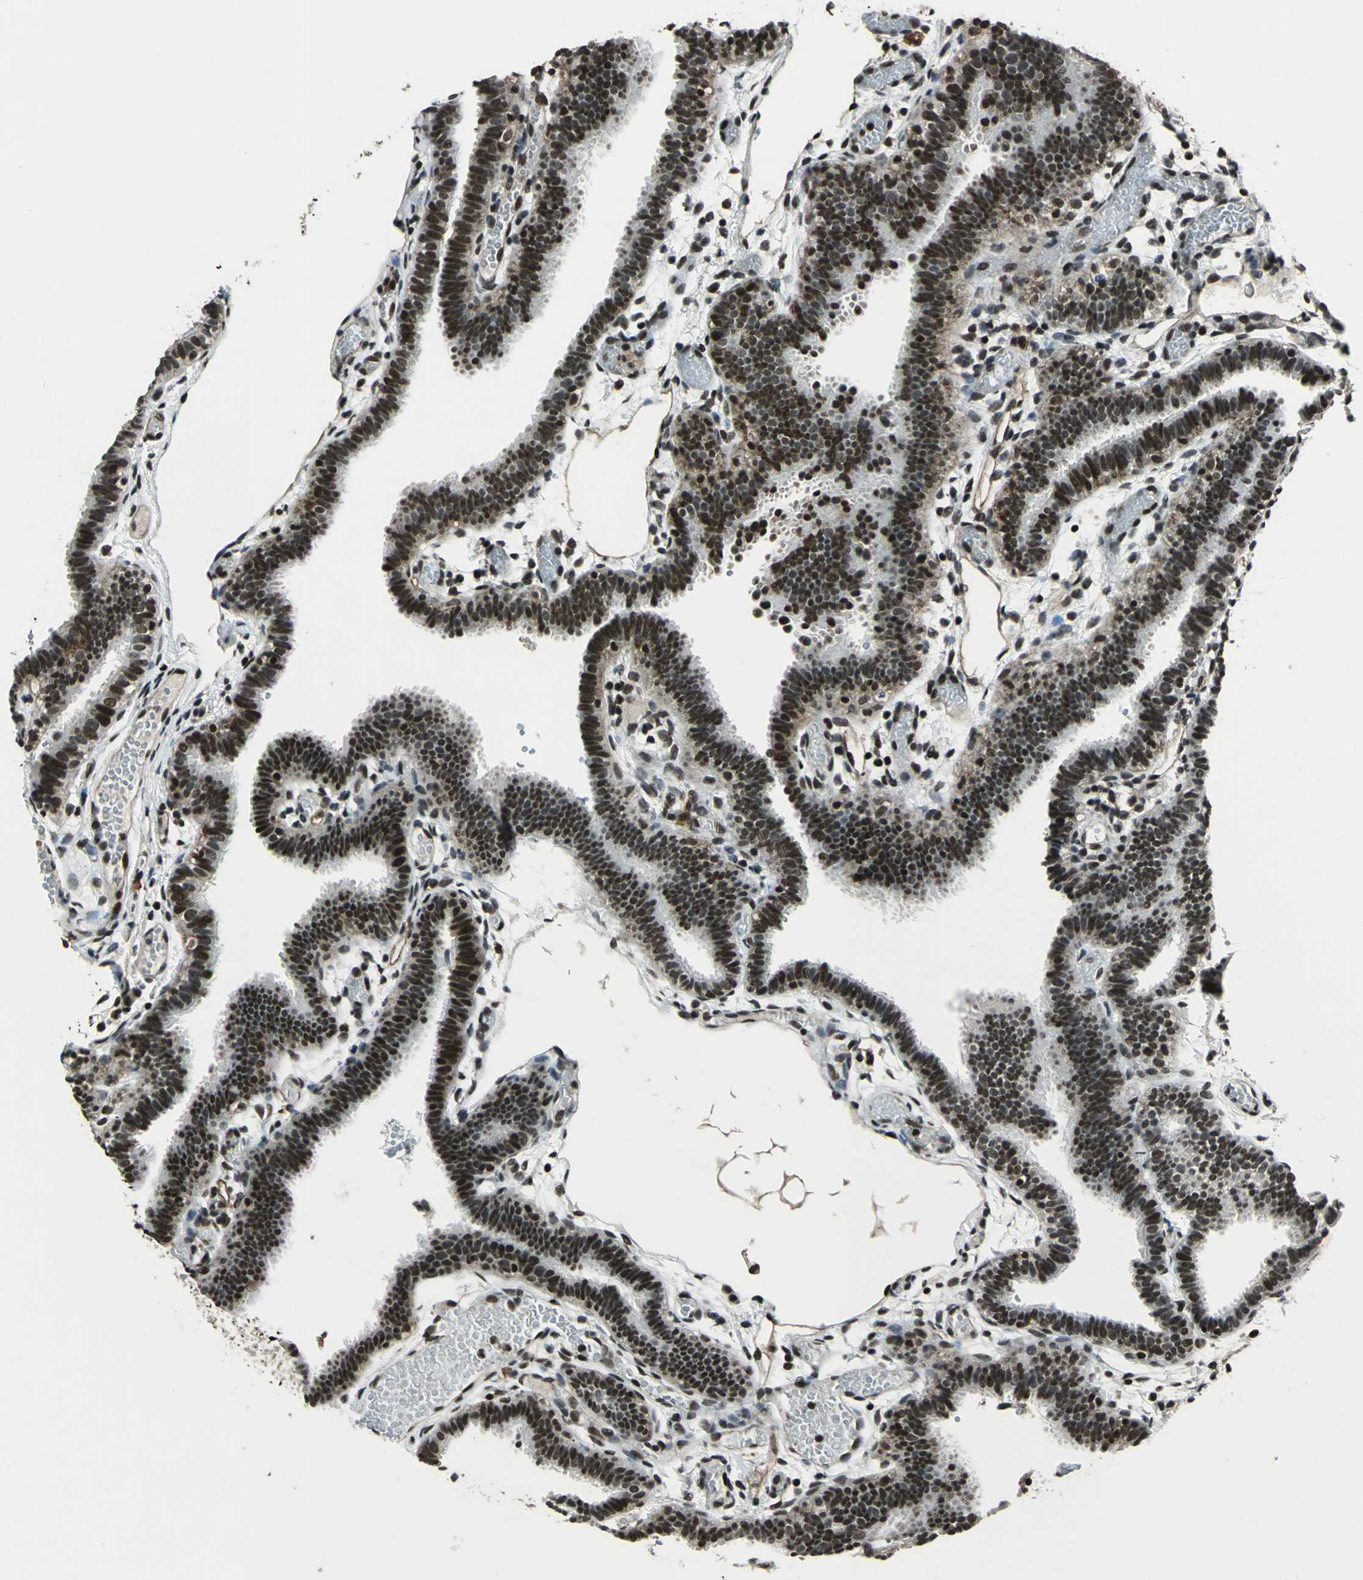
{"staining": {"intensity": "strong", "quantity": ">75%", "location": "nuclear"}, "tissue": "fallopian tube", "cell_type": "Glandular cells", "image_type": "normal", "snomed": [{"axis": "morphology", "description": "Normal tissue, NOS"}, {"axis": "topography", "description": "Fallopian tube"}], "caption": "This photomicrograph exhibits benign fallopian tube stained with immunohistochemistry to label a protein in brown. The nuclear of glandular cells show strong positivity for the protein. Nuclei are counter-stained blue.", "gene": "NR2C2", "patient": {"sex": "female", "age": 29}}